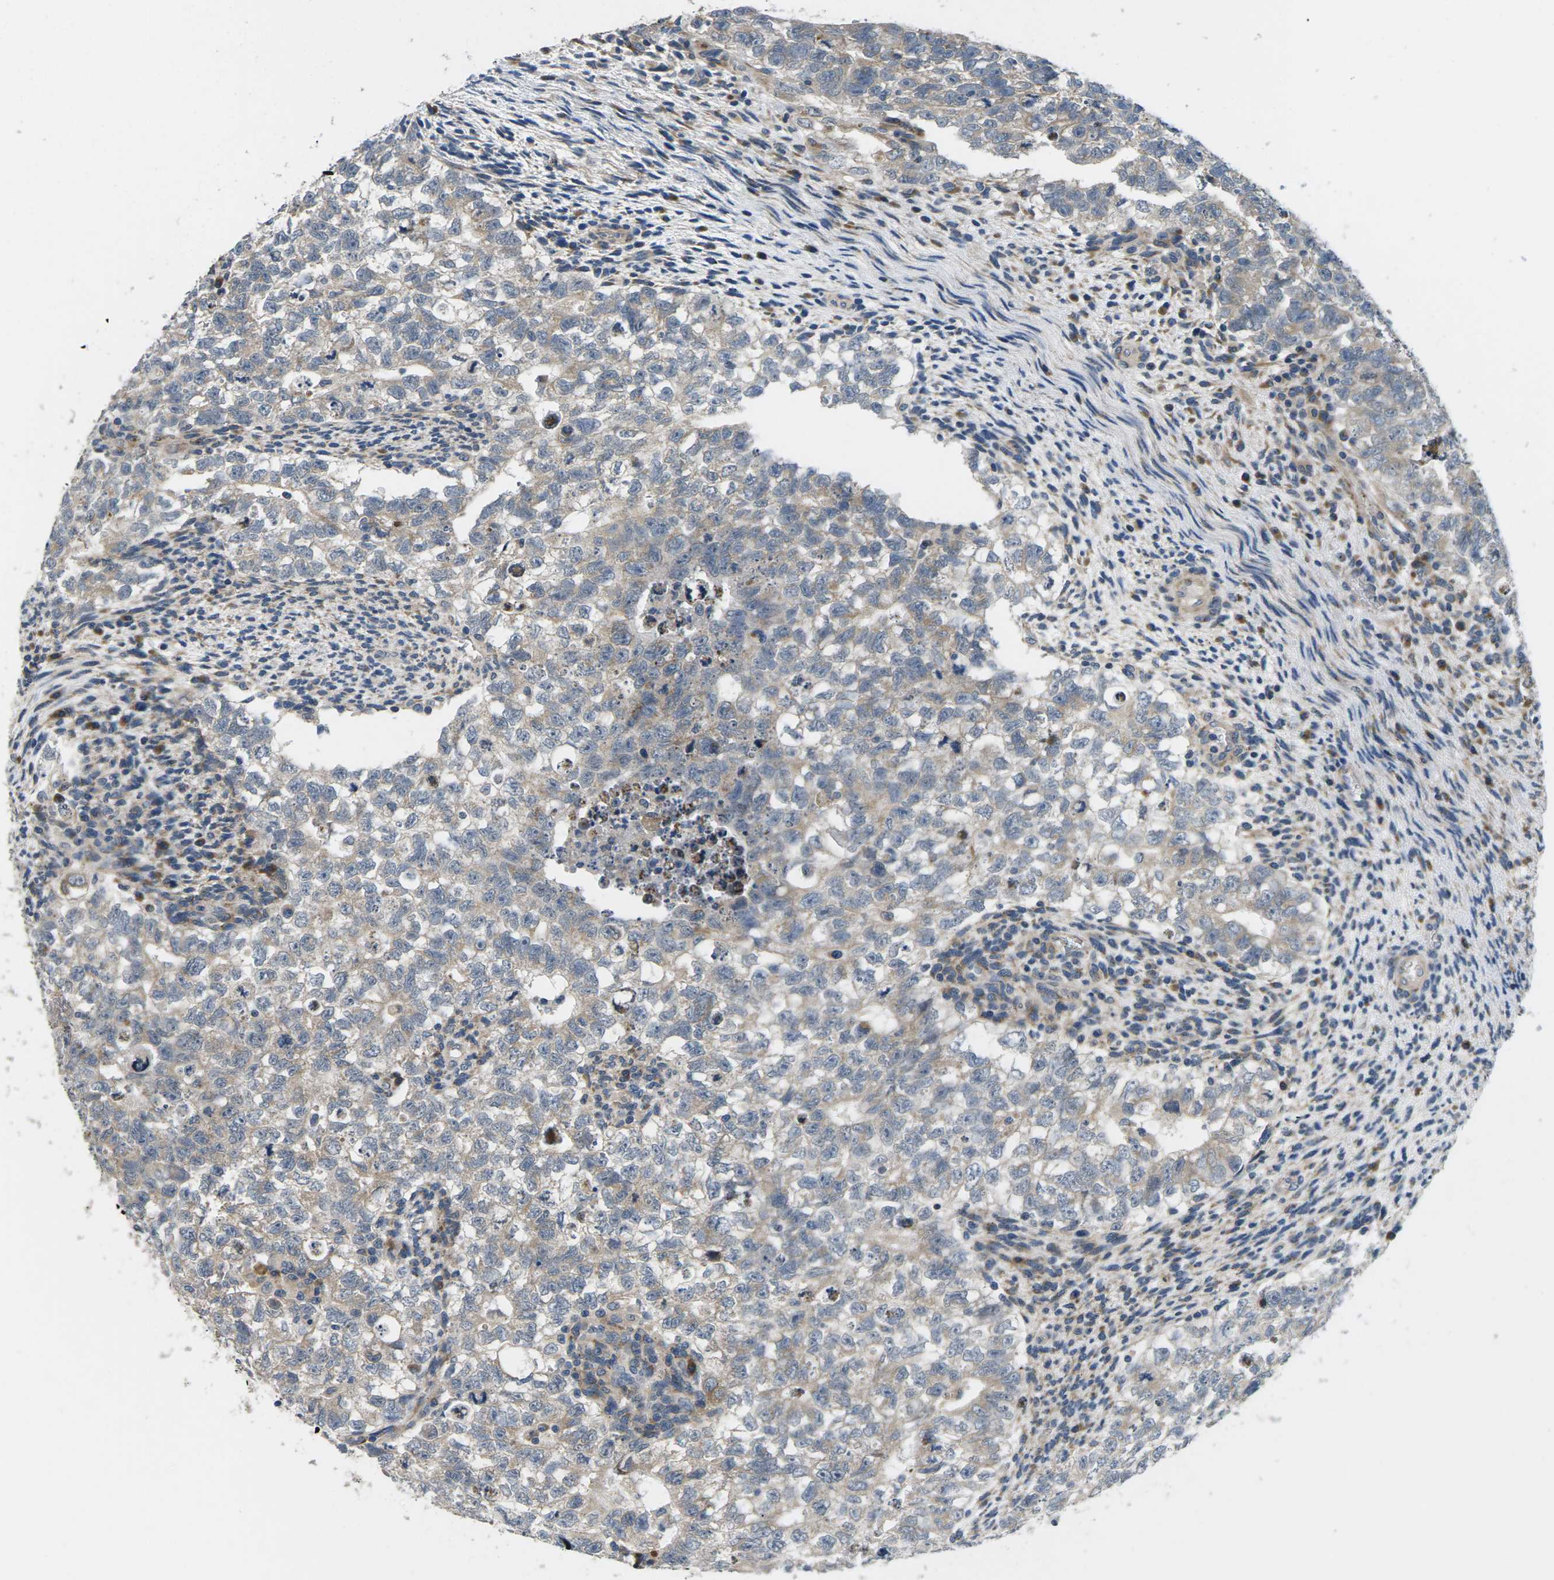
{"staining": {"intensity": "weak", "quantity": ">75%", "location": "cytoplasmic/membranous"}, "tissue": "testis cancer", "cell_type": "Tumor cells", "image_type": "cancer", "snomed": [{"axis": "morphology", "description": "Seminoma, NOS"}, {"axis": "morphology", "description": "Carcinoma, Embryonal, NOS"}, {"axis": "topography", "description": "Testis"}], "caption": "Immunohistochemistry (DAB (3,3'-diaminobenzidine)) staining of testis seminoma demonstrates weak cytoplasmic/membranous protein expression in approximately >75% of tumor cells. The protein is shown in brown color, while the nuclei are stained blue.", "gene": "ERGIC3", "patient": {"sex": "male", "age": 38}}